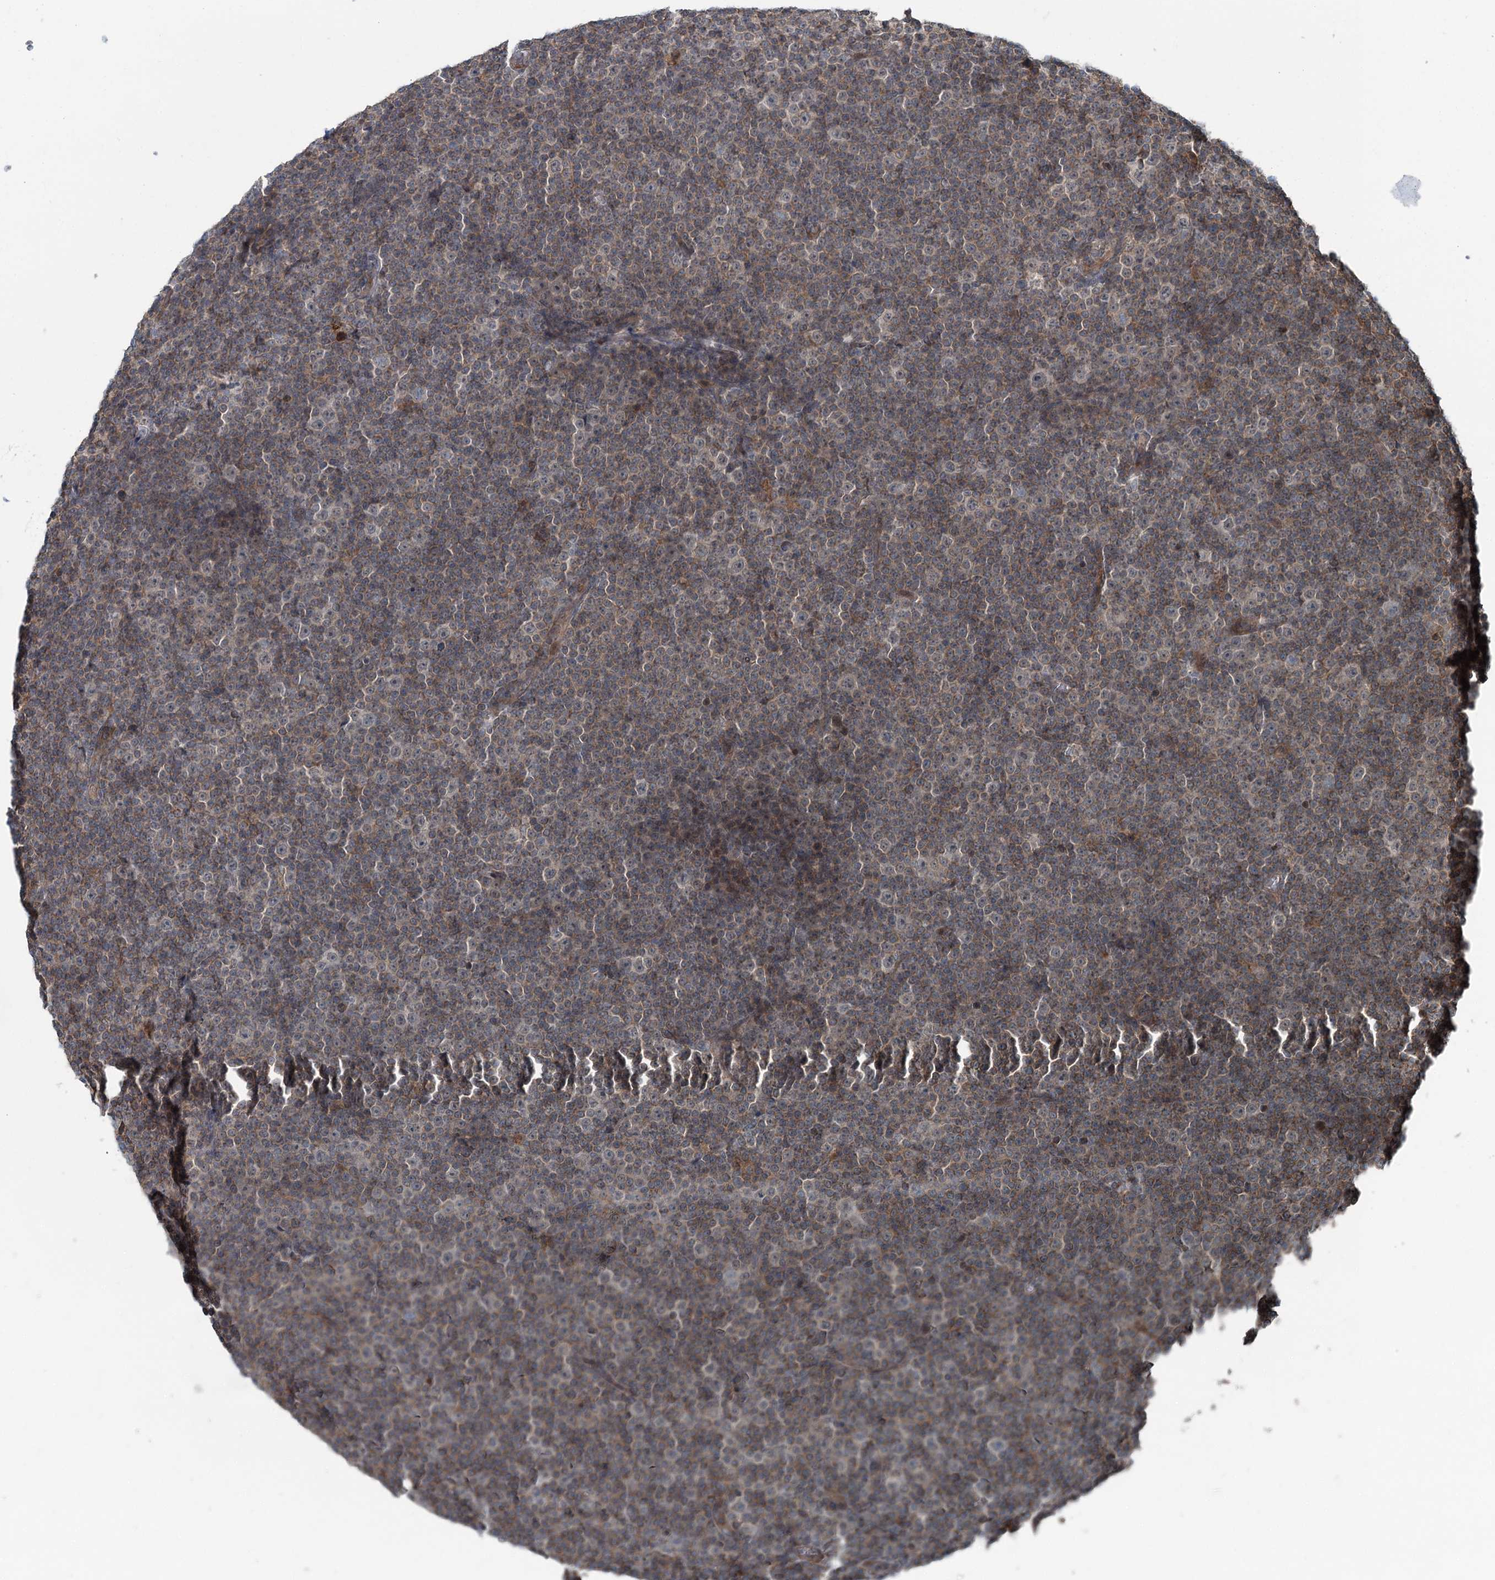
{"staining": {"intensity": "weak", "quantity": "25%-75%", "location": "cytoplasmic/membranous"}, "tissue": "lymphoma", "cell_type": "Tumor cells", "image_type": "cancer", "snomed": [{"axis": "morphology", "description": "Malignant lymphoma, non-Hodgkin's type, Low grade"}, {"axis": "topography", "description": "Lymph node"}], "caption": "The immunohistochemical stain shows weak cytoplasmic/membranous staining in tumor cells of lymphoma tissue.", "gene": "SKIC3", "patient": {"sex": "female", "age": 67}}